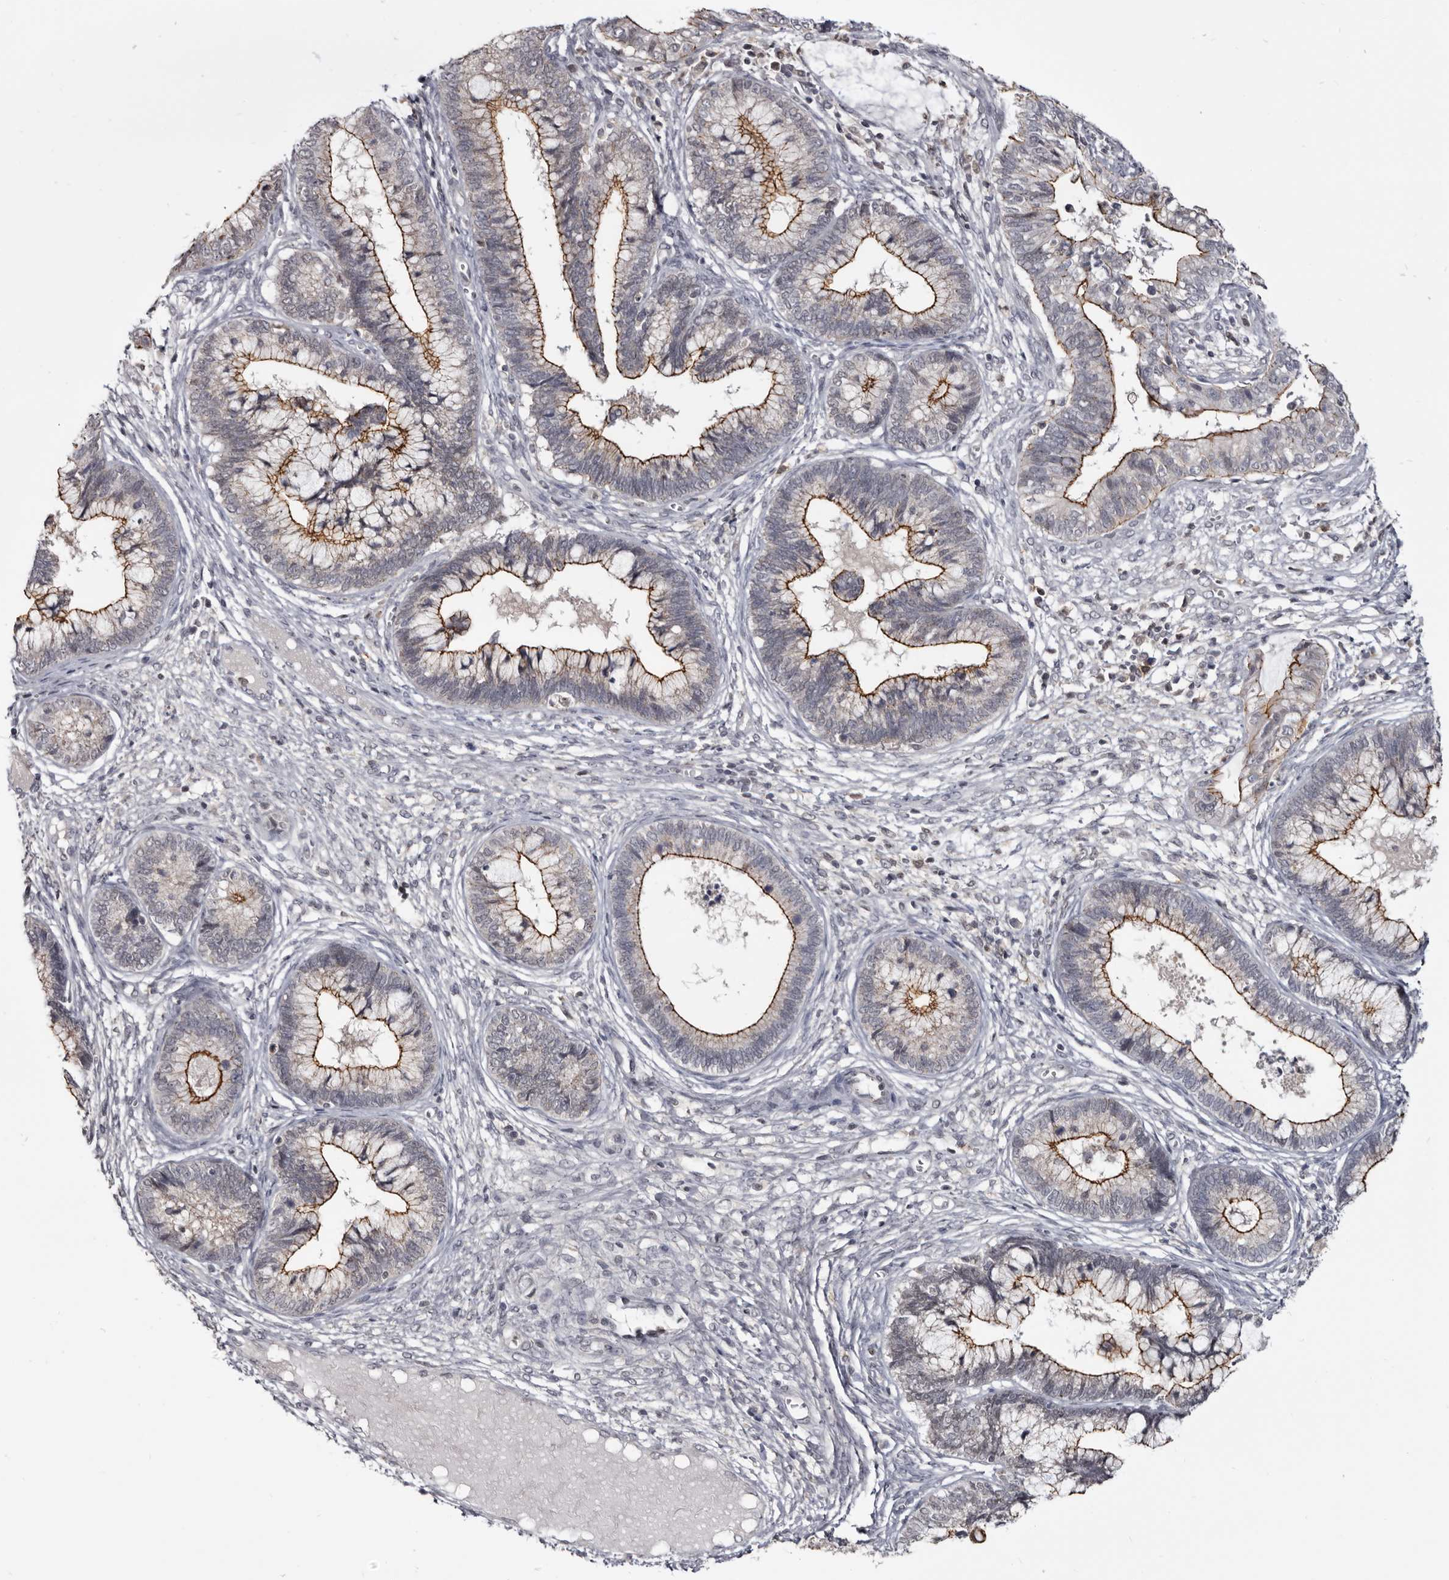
{"staining": {"intensity": "moderate", "quantity": "25%-75%", "location": "cytoplasmic/membranous"}, "tissue": "cervical cancer", "cell_type": "Tumor cells", "image_type": "cancer", "snomed": [{"axis": "morphology", "description": "Adenocarcinoma, NOS"}, {"axis": "topography", "description": "Cervix"}], "caption": "Immunohistochemistry (IHC) photomicrograph of cervical adenocarcinoma stained for a protein (brown), which shows medium levels of moderate cytoplasmic/membranous expression in about 25%-75% of tumor cells.", "gene": "CGN", "patient": {"sex": "female", "age": 44}}